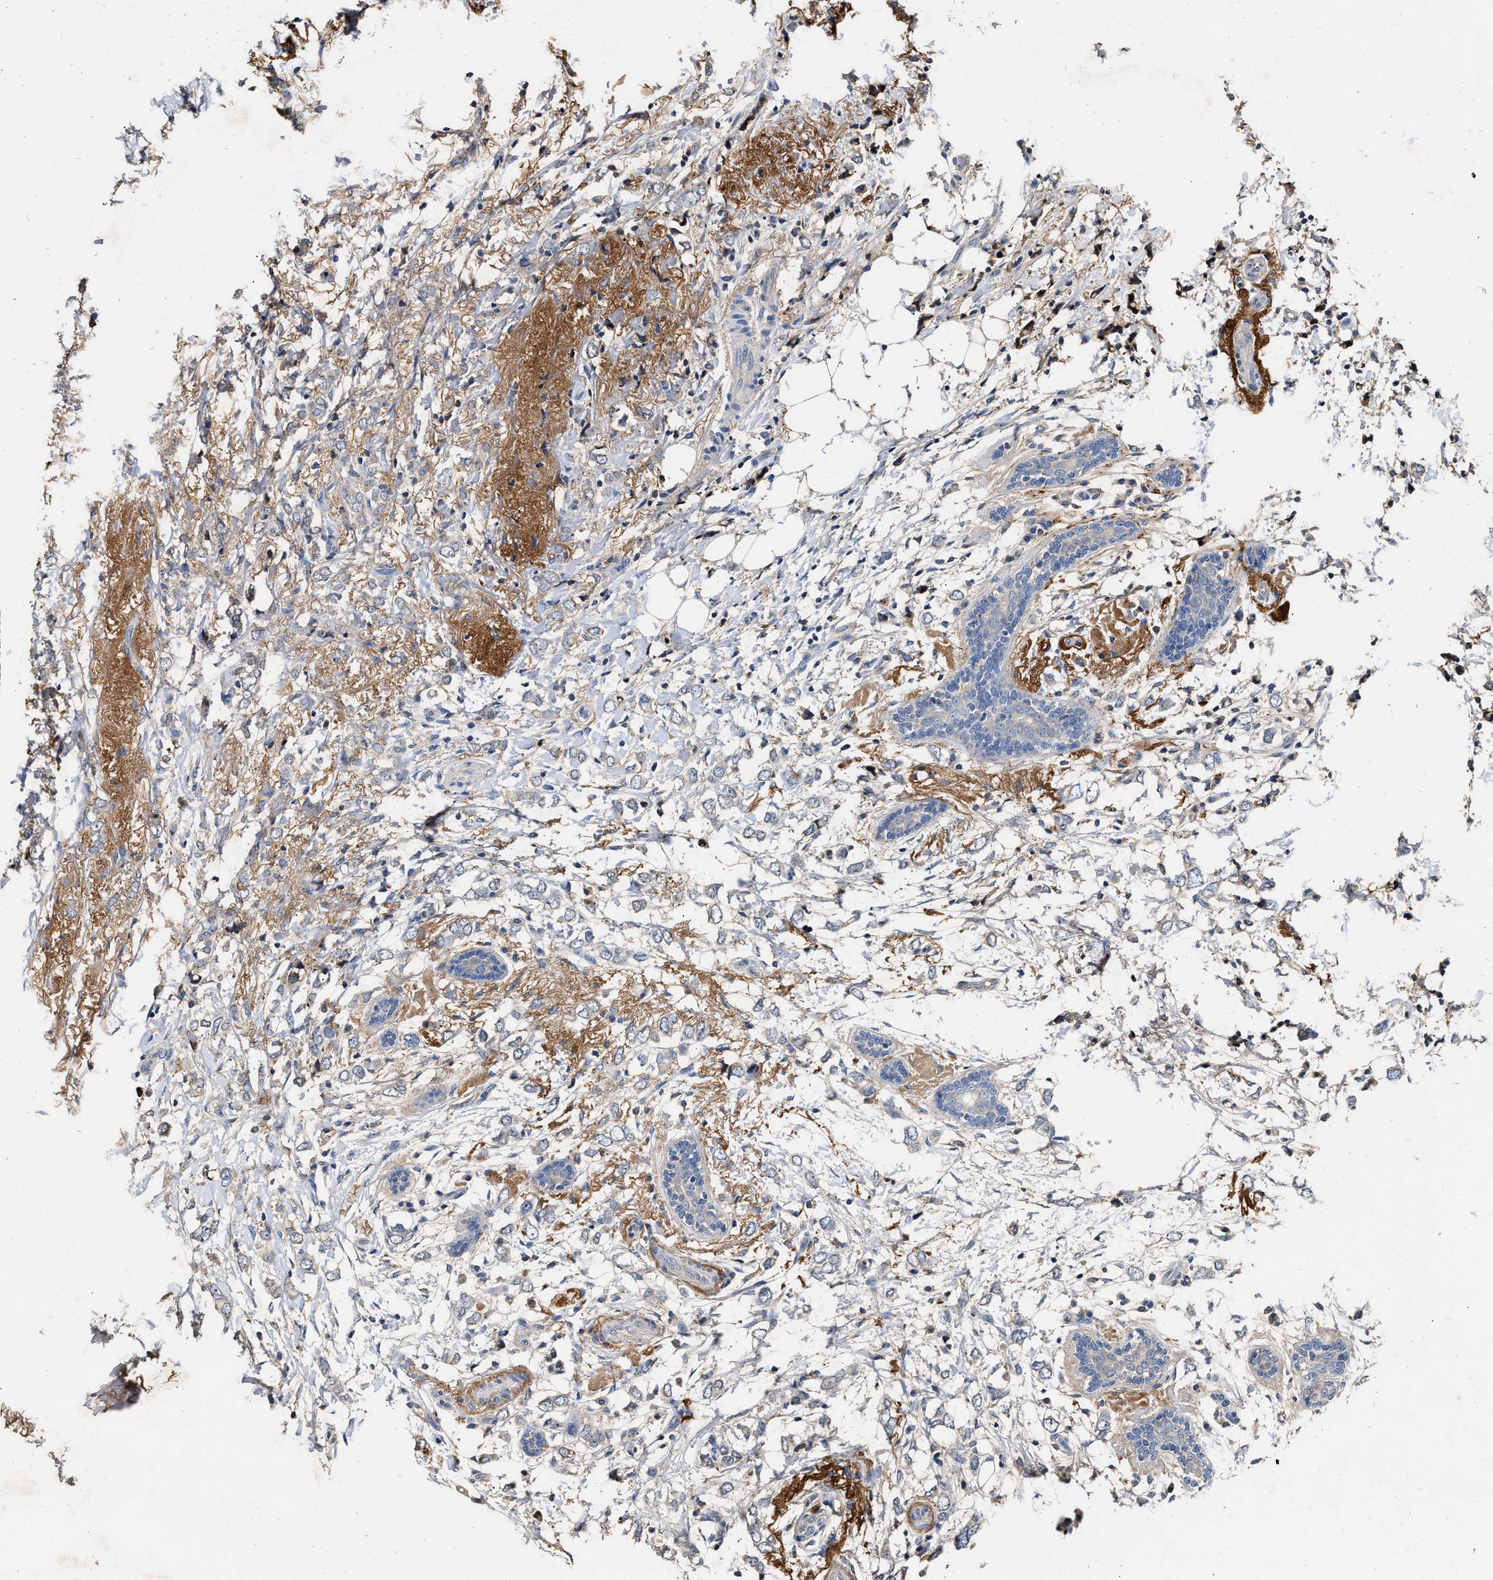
{"staining": {"intensity": "weak", "quantity": "25%-75%", "location": "cytoplasmic/membranous"}, "tissue": "breast cancer", "cell_type": "Tumor cells", "image_type": "cancer", "snomed": [{"axis": "morphology", "description": "Normal tissue, NOS"}, {"axis": "morphology", "description": "Lobular carcinoma"}, {"axis": "topography", "description": "Breast"}], "caption": "A brown stain highlights weak cytoplasmic/membranous expression of a protein in breast cancer (lobular carcinoma) tumor cells.", "gene": "C3", "patient": {"sex": "female", "age": 47}}